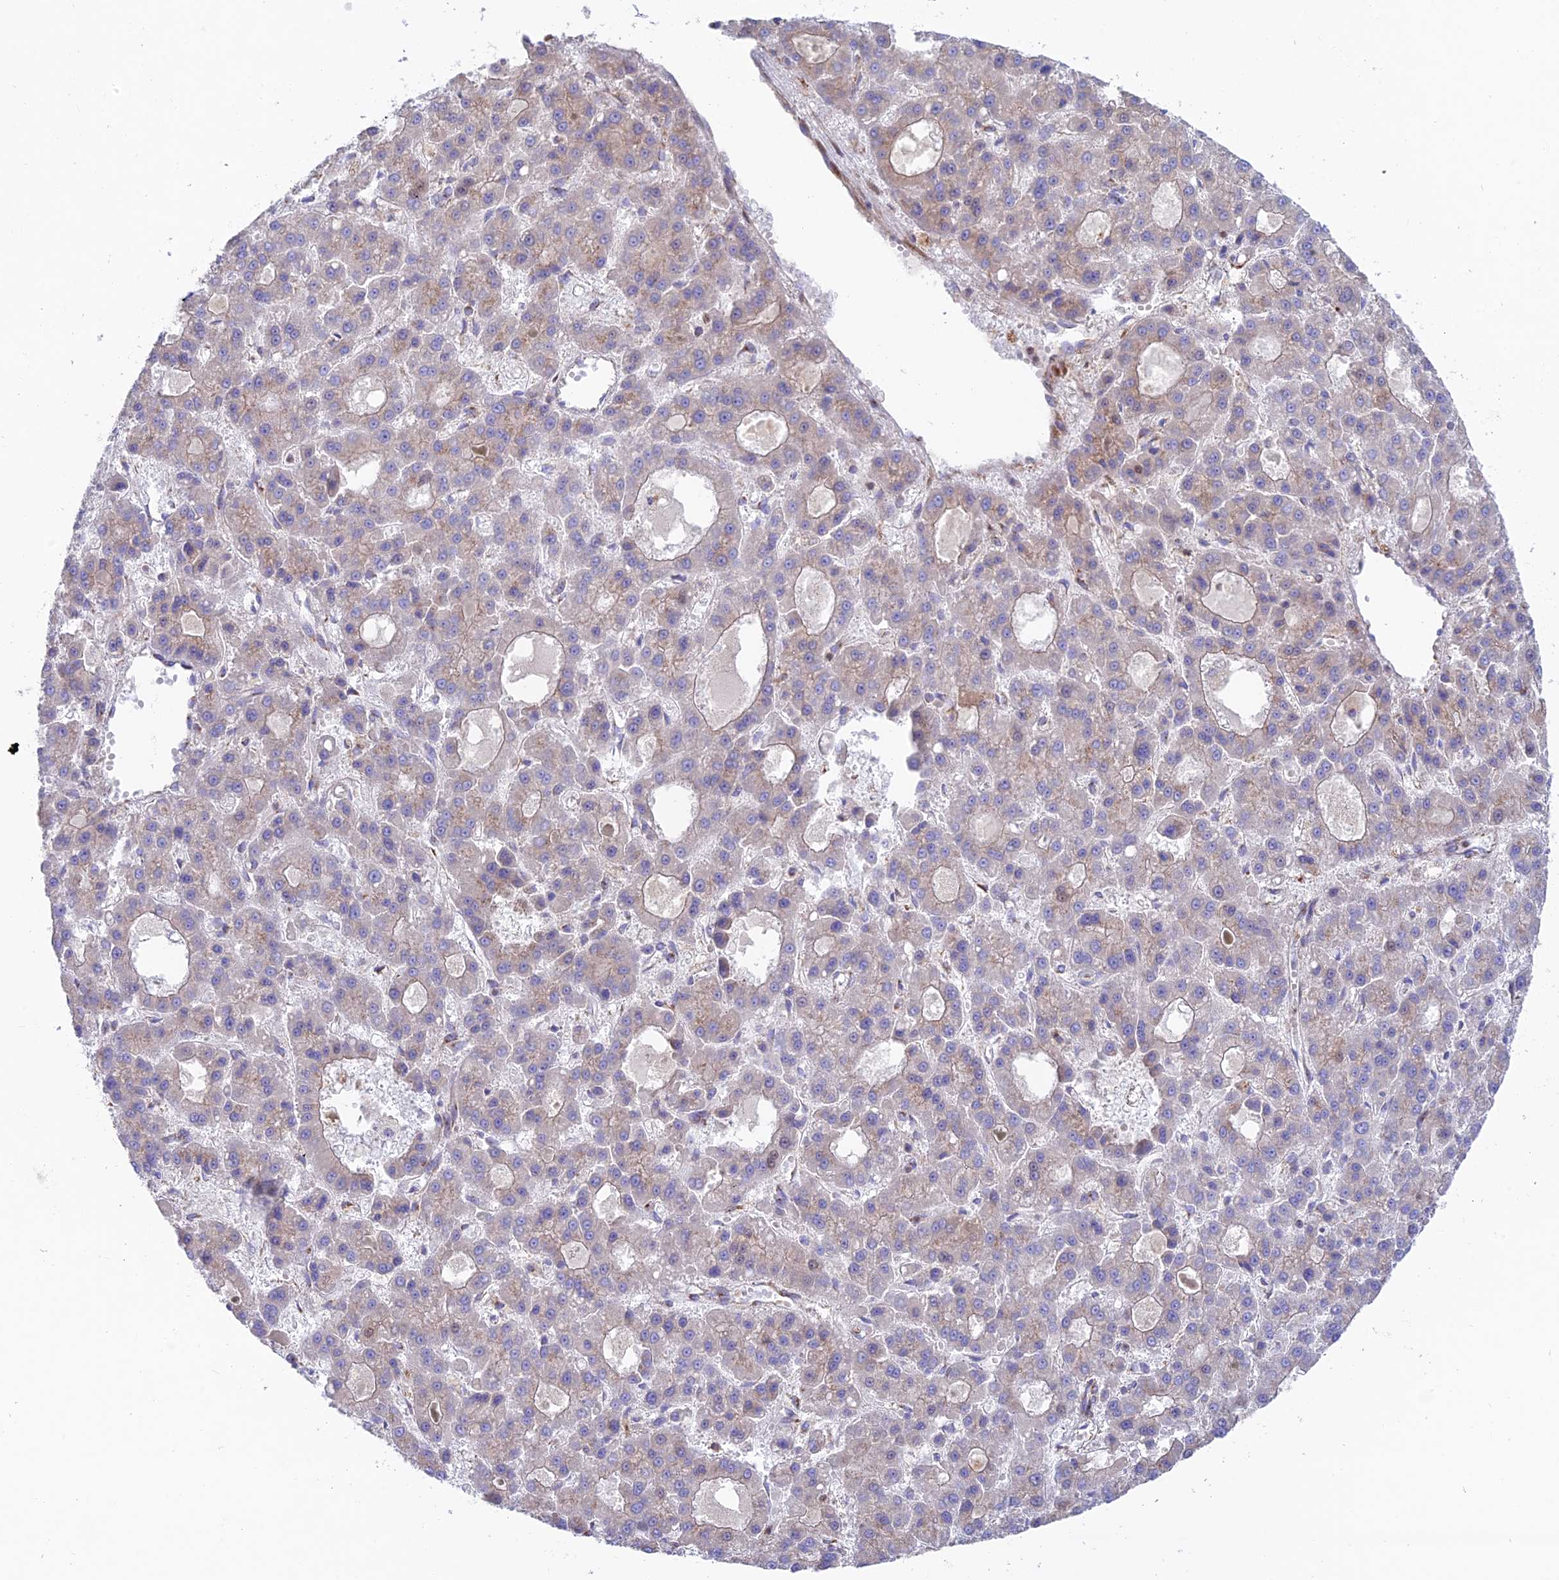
{"staining": {"intensity": "weak", "quantity": "<25%", "location": "cytoplasmic/membranous"}, "tissue": "liver cancer", "cell_type": "Tumor cells", "image_type": "cancer", "snomed": [{"axis": "morphology", "description": "Carcinoma, Hepatocellular, NOS"}, {"axis": "topography", "description": "Liver"}], "caption": "Tumor cells show no significant protein staining in hepatocellular carcinoma (liver). (DAB (3,3'-diaminobenzidine) IHC with hematoxylin counter stain).", "gene": "GOLGA3", "patient": {"sex": "male", "age": 70}}